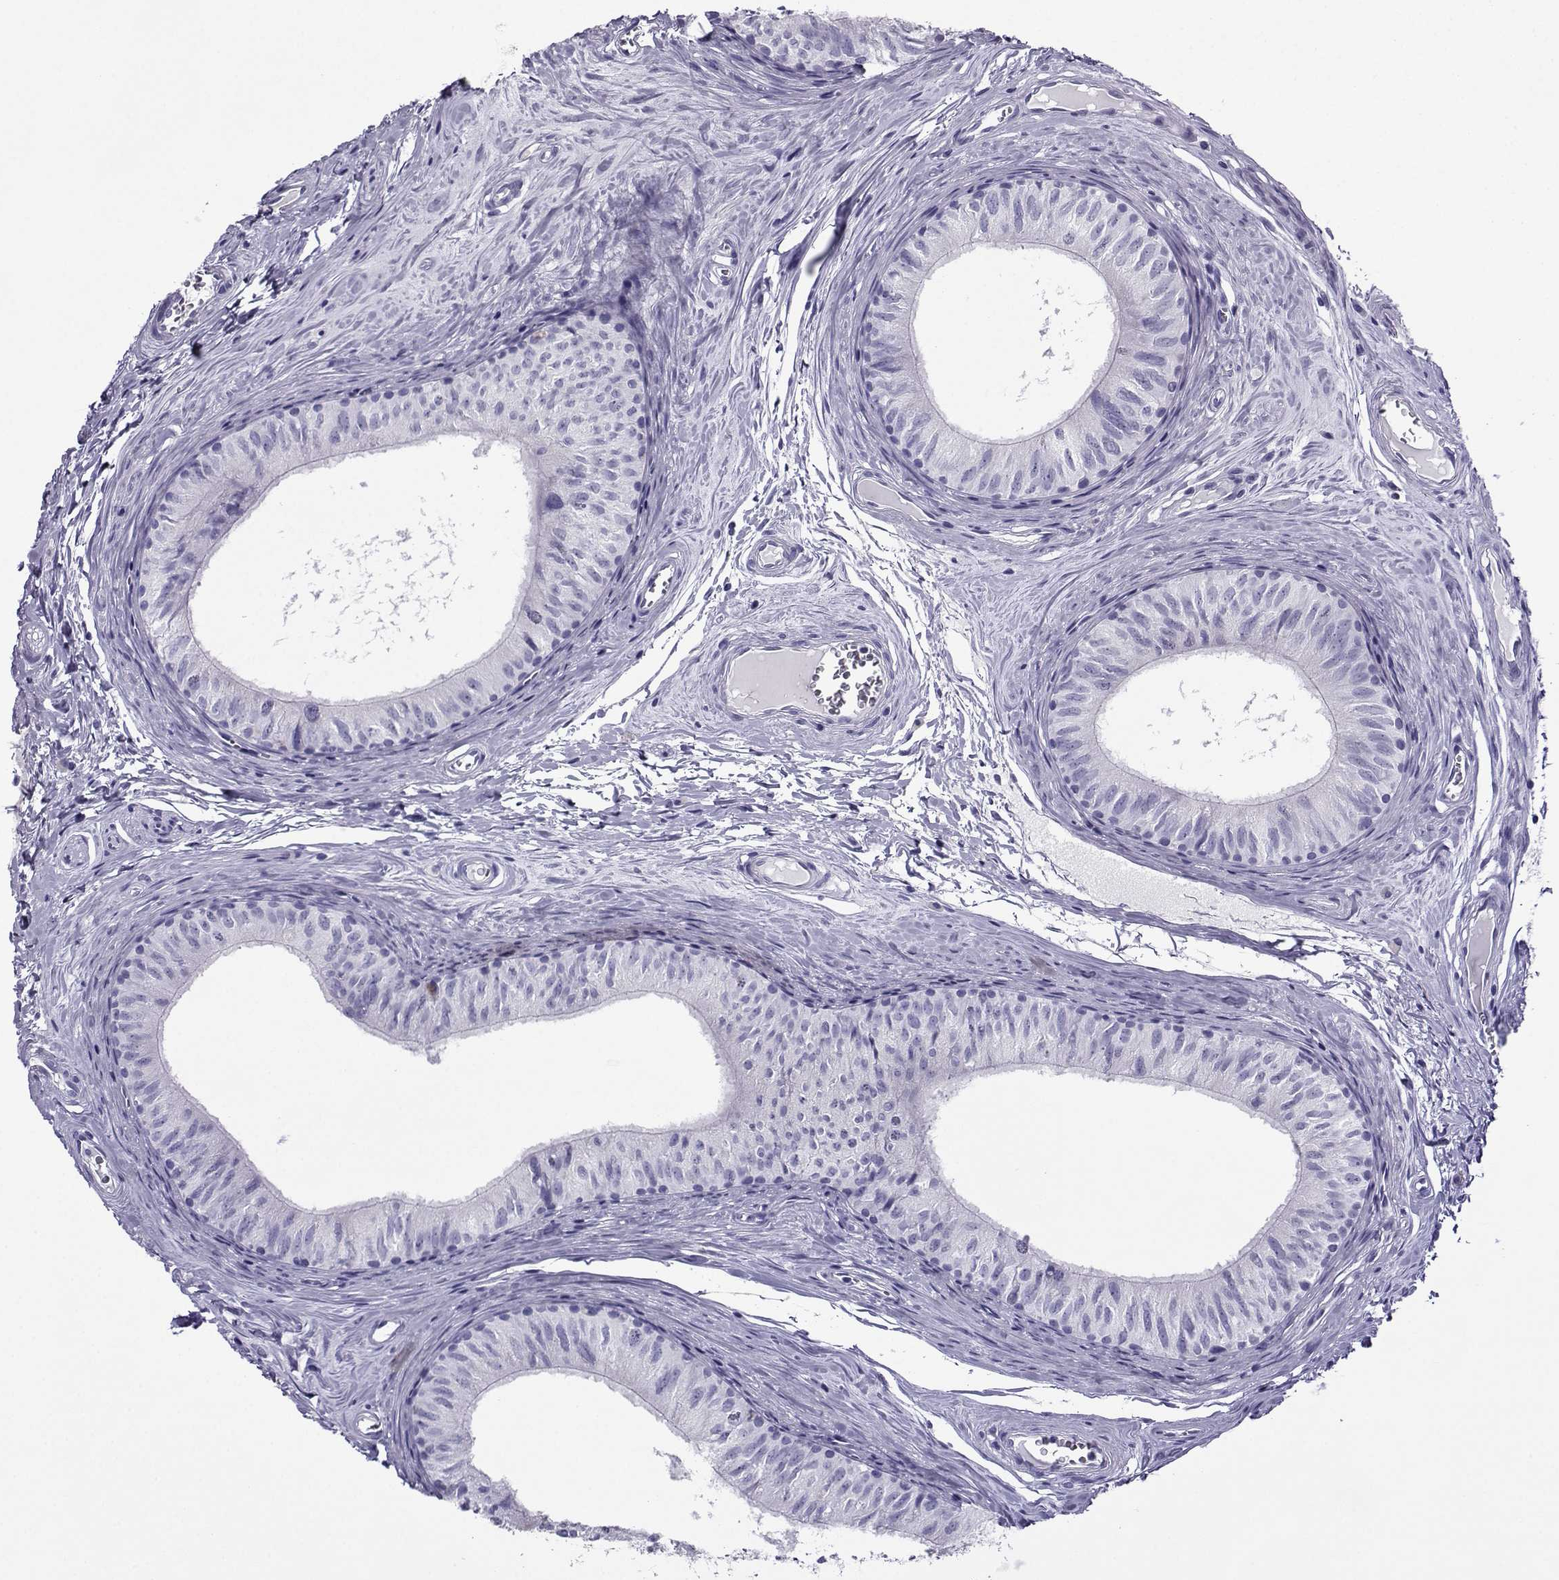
{"staining": {"intensity": "negative", "quantity": "none", "location": "none"}, "tissue": "epididymis", "cell_type": "Glandular cells", "image_type": "normal", "snomed": [{"axis": "morphology", "description": "Normal tissue, NOS"}, {"axis": "topography", "description": "Epididymis"}], "caption": "Immunohistochemical staining of benign epididymis displays no significant positivity in glandular cells. The staining was performed using DAB (3,3'-diaminobenzidine) to visualize the protein expression in brown, while the nuclei were stained in blue with hematoxylin (Magnification: 20x).", "gene": "CRYBB1", "patient": {"sex": "male", "age": 52}}